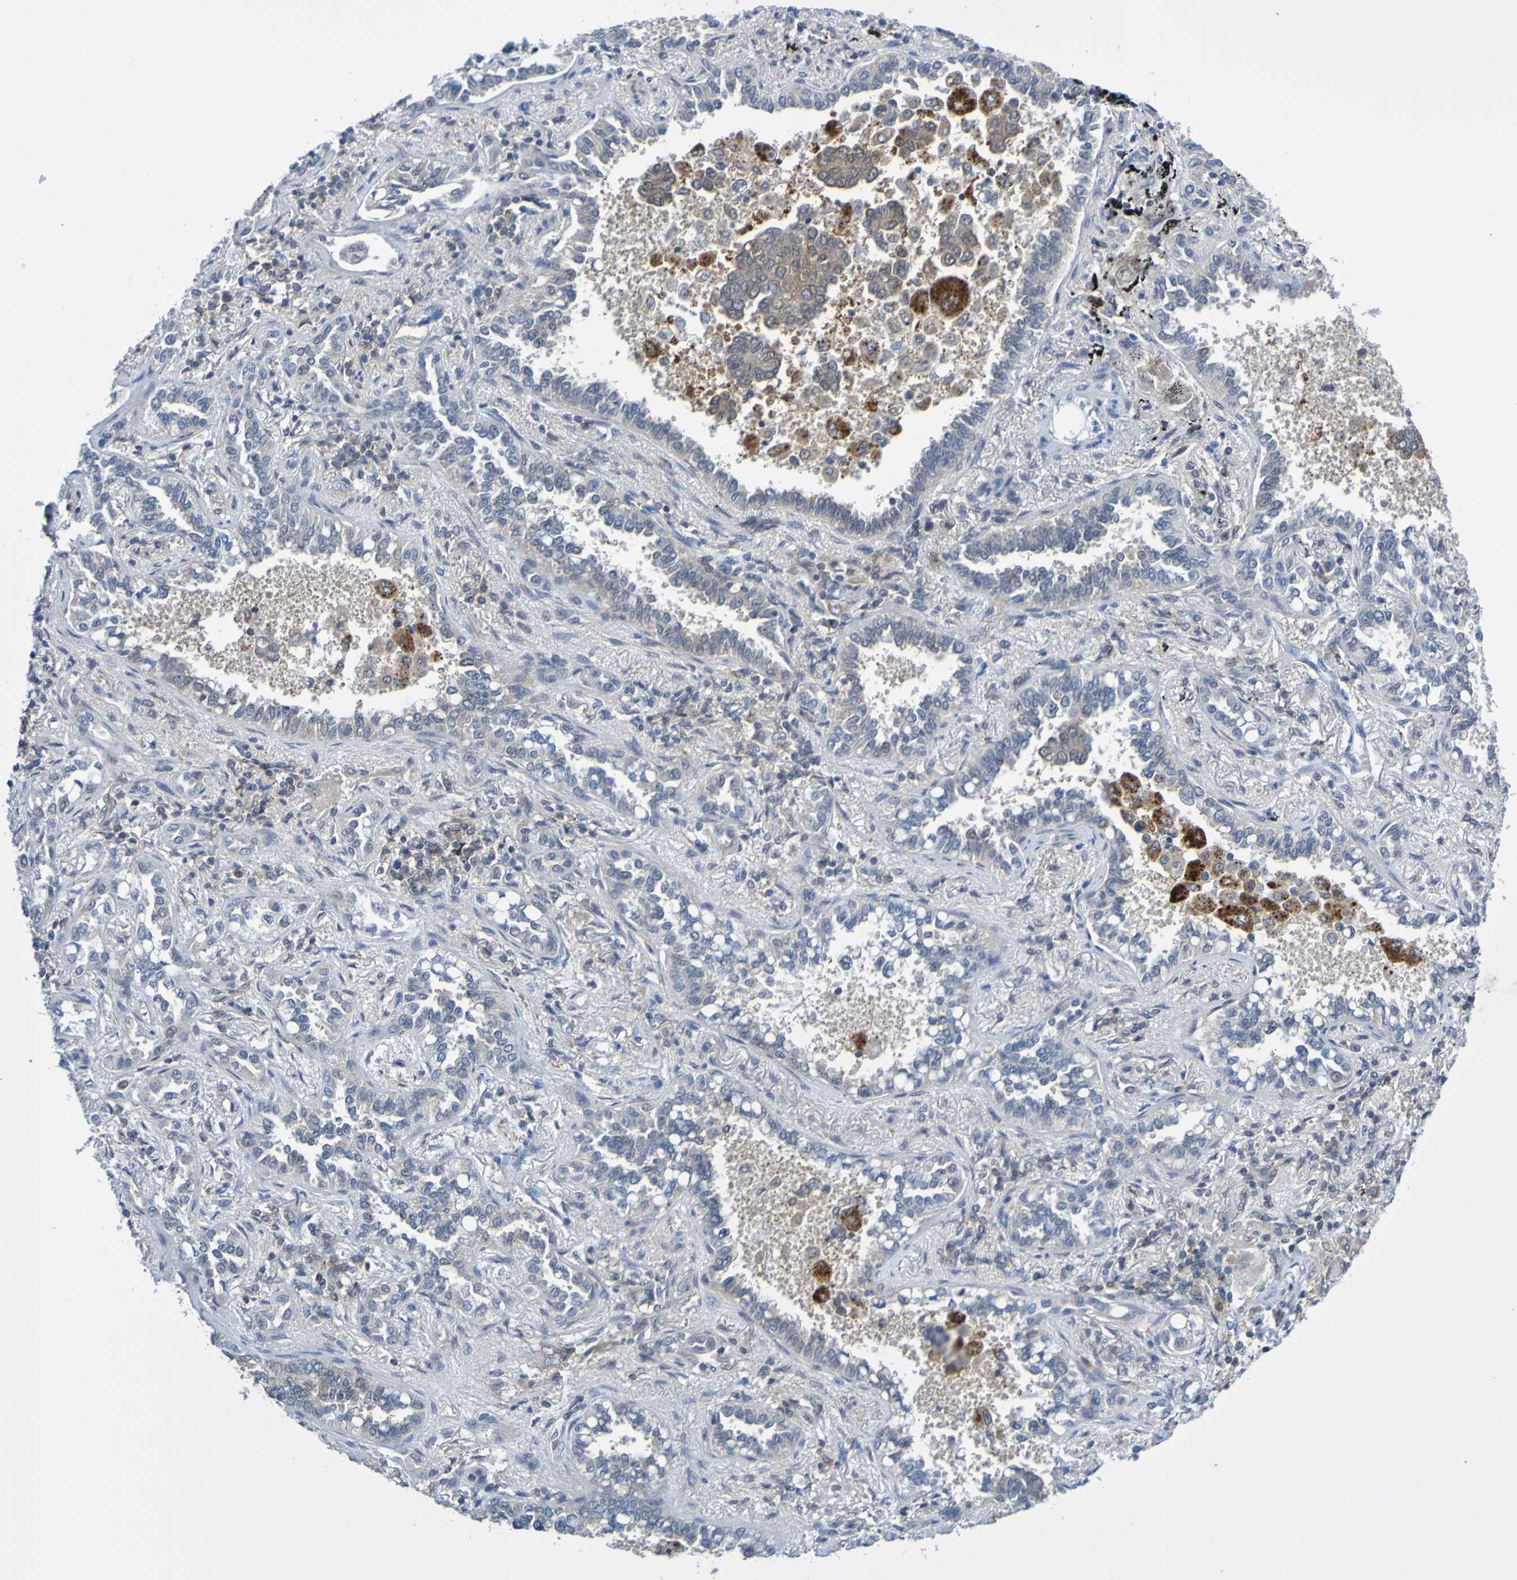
{"staining": {"intensity": "negative", "quantity": "none", "location": "none"}, "tissue": "lung cancer", "cell_type": "Tumor cells", "image_type": "cancer", "snomed": [{"axis": "morphology", "description": "Normal tissue, NOS"}, {"axis": "morphology", "description": "Adenocarcinoma, NOS"}, {"axis": "topography", "description": "Lung"}], "caption": "Photomicrograph shows no significant protein positivity in tumor cells of lung cancer.", "gene": "ATIC", "patient": {"sex": "male", "age": 59}}